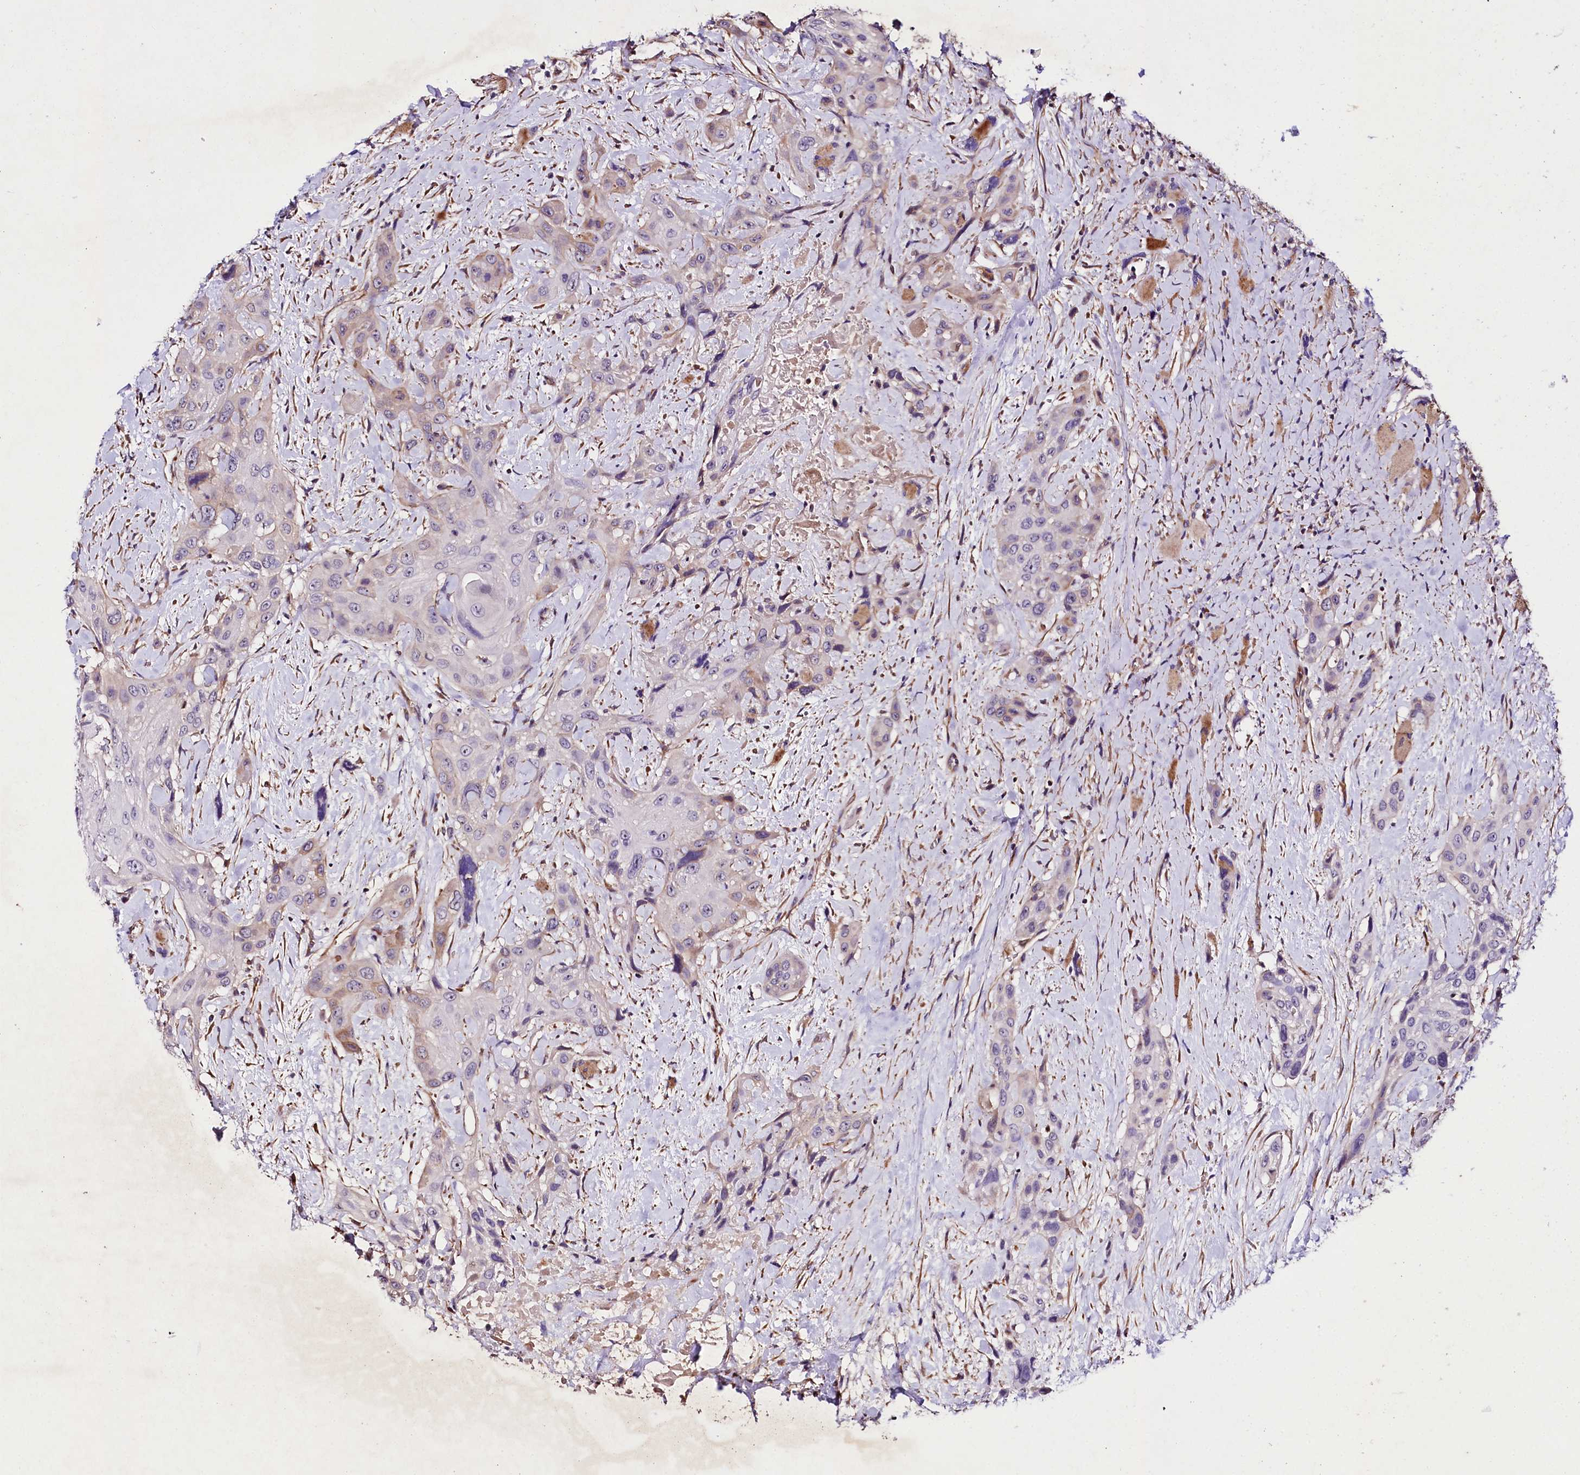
{"staining": {"intensity": "negative", "quantity": "none", "location": "none"}, "tissue": "head and neck cancer", "cell_type": "Tumor cells", "image_type": "cancer", "snomed": [{"axis": "morphology", "description": "Squamous cell carcinoma, NOS"}, {"axis": "topography", "description": "Head-Neck"}], "caption": "This is an IHC photomicrograph of head and neck cancer (squamous cell carcinoma). There is no staining in tumor cells.", "gene": "SLC7A1", "patient": {"sex": "male", "age": 81}}